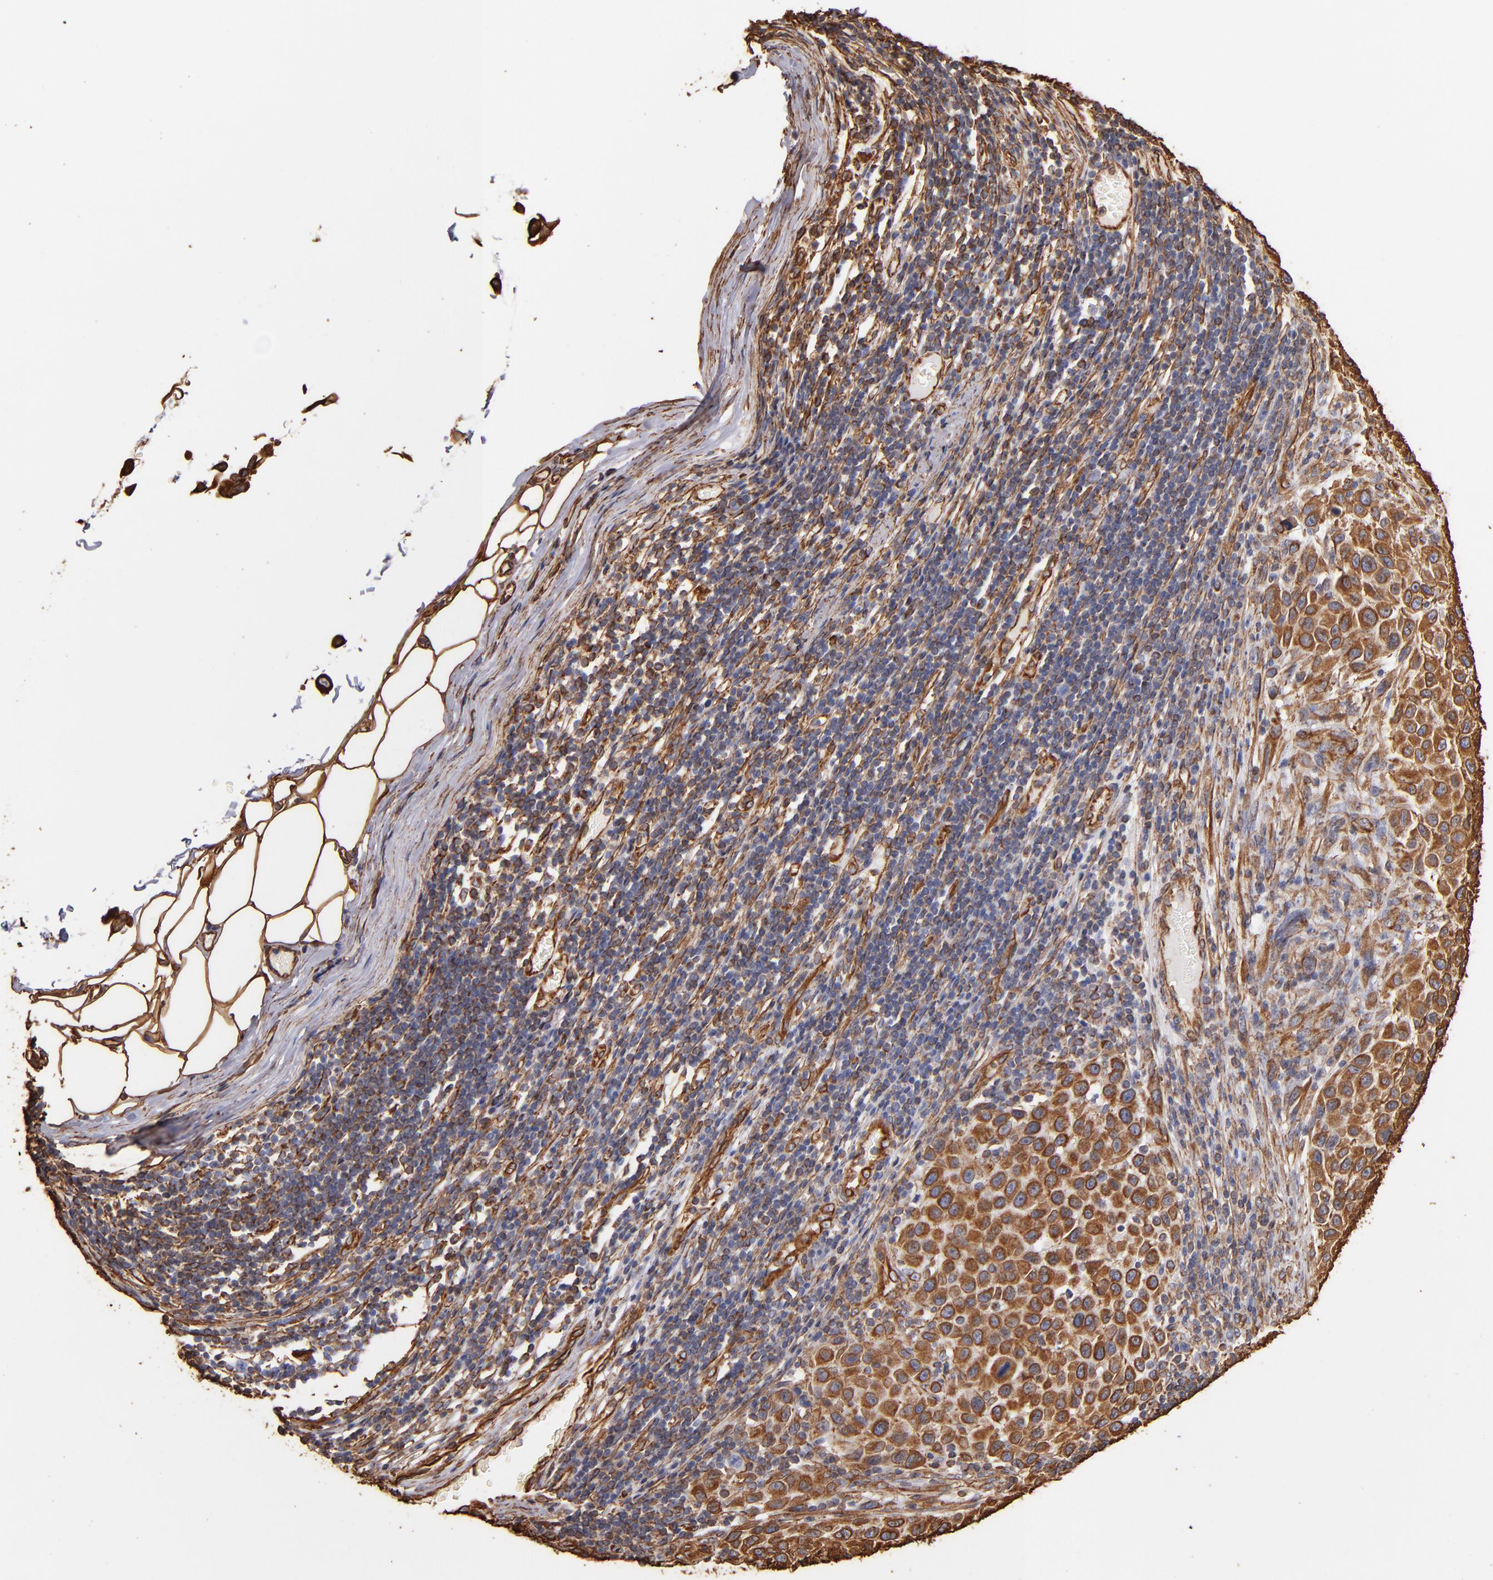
{"staining": {"intensity": "strong", "quantity": ">75%", "location": "cytoplasmic/membranous,nuclear"}, "tissue": "melanoma", "cell_type": "Tumor cells", "image_type": "cancer", "snomed": [{"axis": "morphology", "description": "Malignant melanoma, Metastatic site"}, {"axis": "topography", "description": "Lymph node"}], "caption": "Immunohistochemistry micrograph of neoplastic tissue: melanoma stained using immunohistochemistry (IHC) reveals high levels of strong protein expression localized specifically in the cytoplasmic/membranous and nuclear of tumor cells, appearing as a cytoplasmic/membranous and nuclear brown color.", "gene": "VIM", "patient": {"sex": "male", "age": 61}}